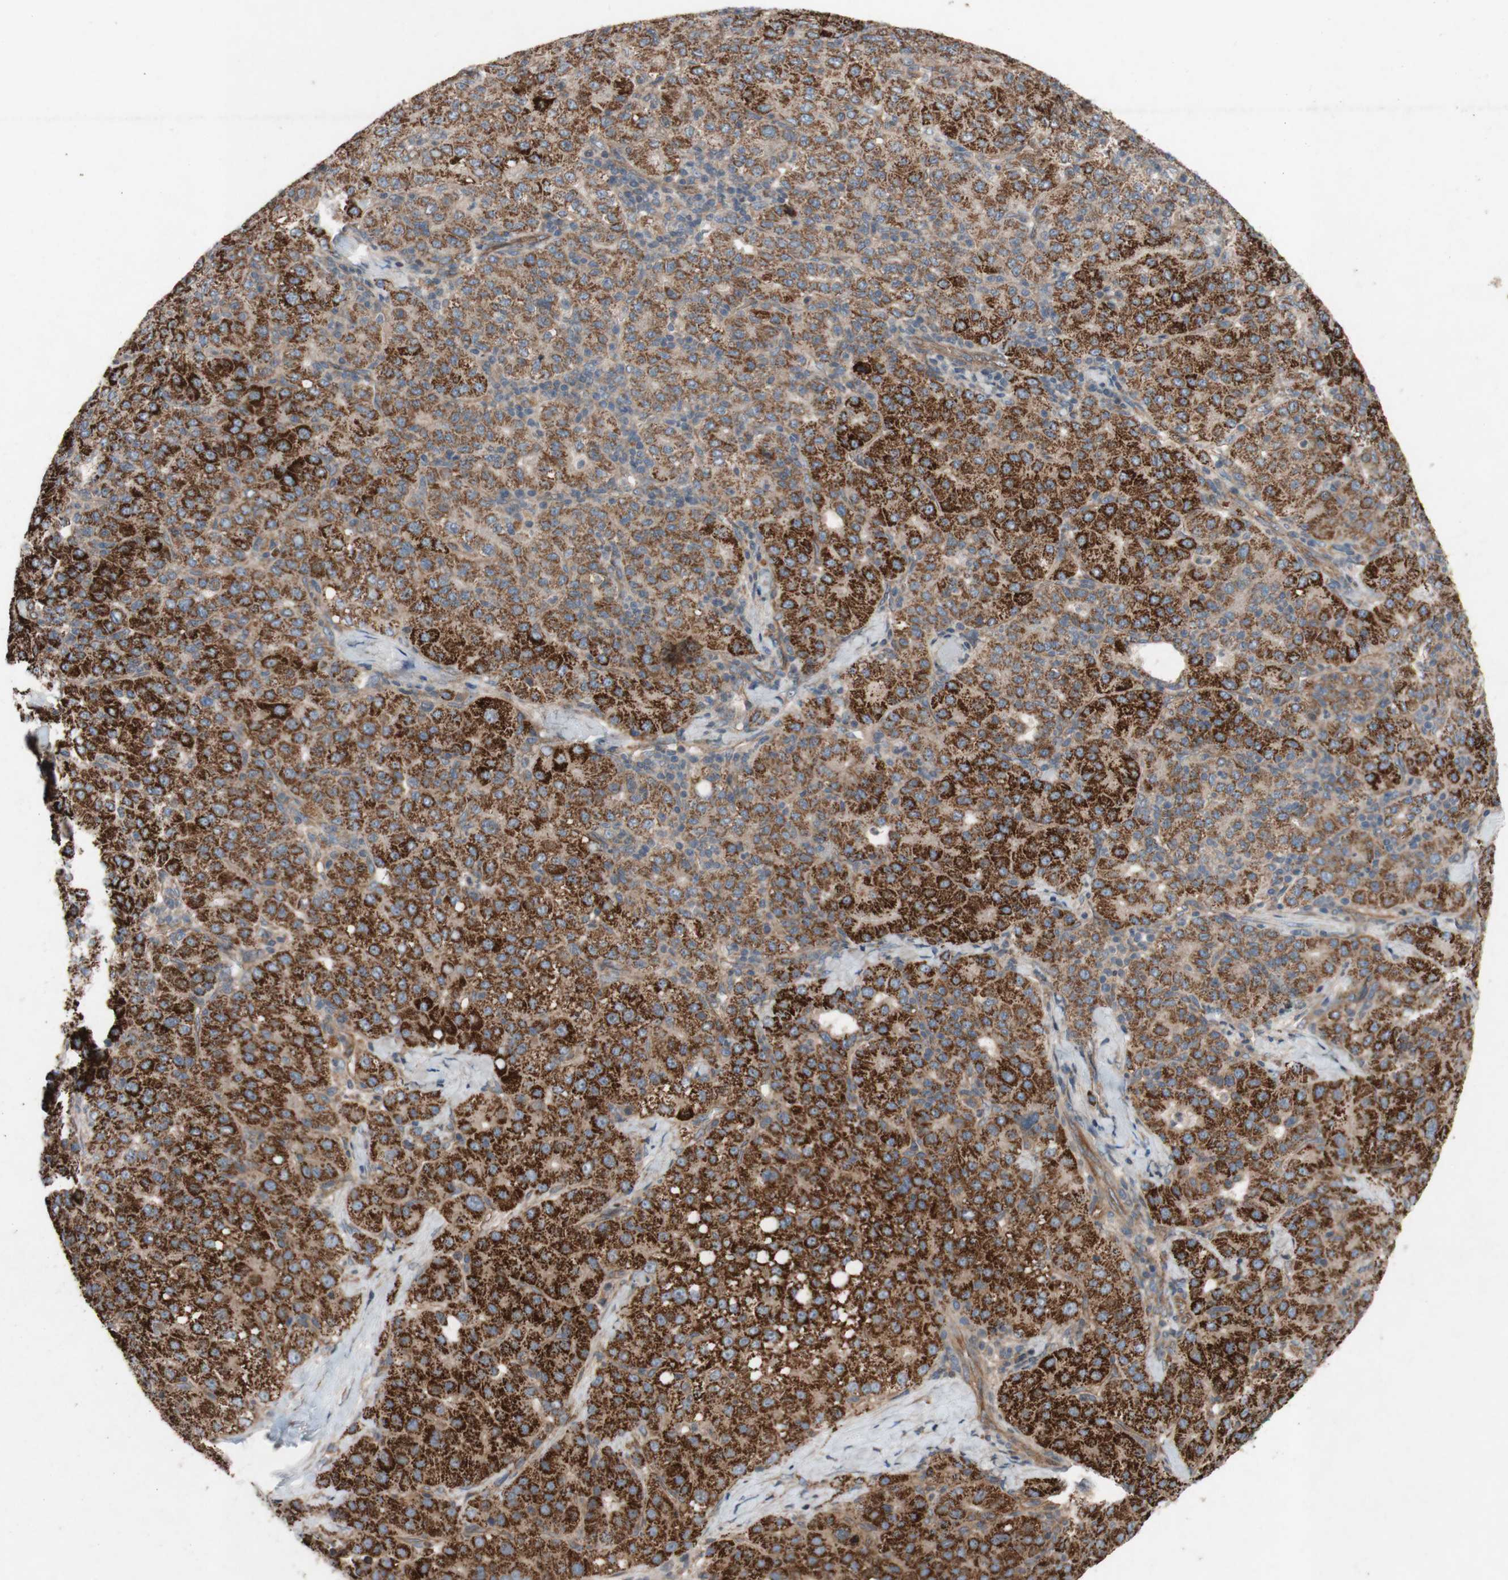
{"staining": {"intensity": "strong", "quantity": ">75%", "location": "cytoplasmic/membranous"}, "tissue": "liver cancer", "cell_type": "Tumor cells", "image_type": "cancer", "snomed": [{"axis": "morphology", "description": "Carcinoma, Hepatocellular, NOS"}, {"axis": "topography", "description": "Liver"}], "caption": "This is a photomicrograph of IHC staining of liver hepatocellular carcinoma, which shows strong staining in the cytoplasmic/membranous of tumor cells.", "gene": "TST", "patient": {"sex": "male", "age": 65}}